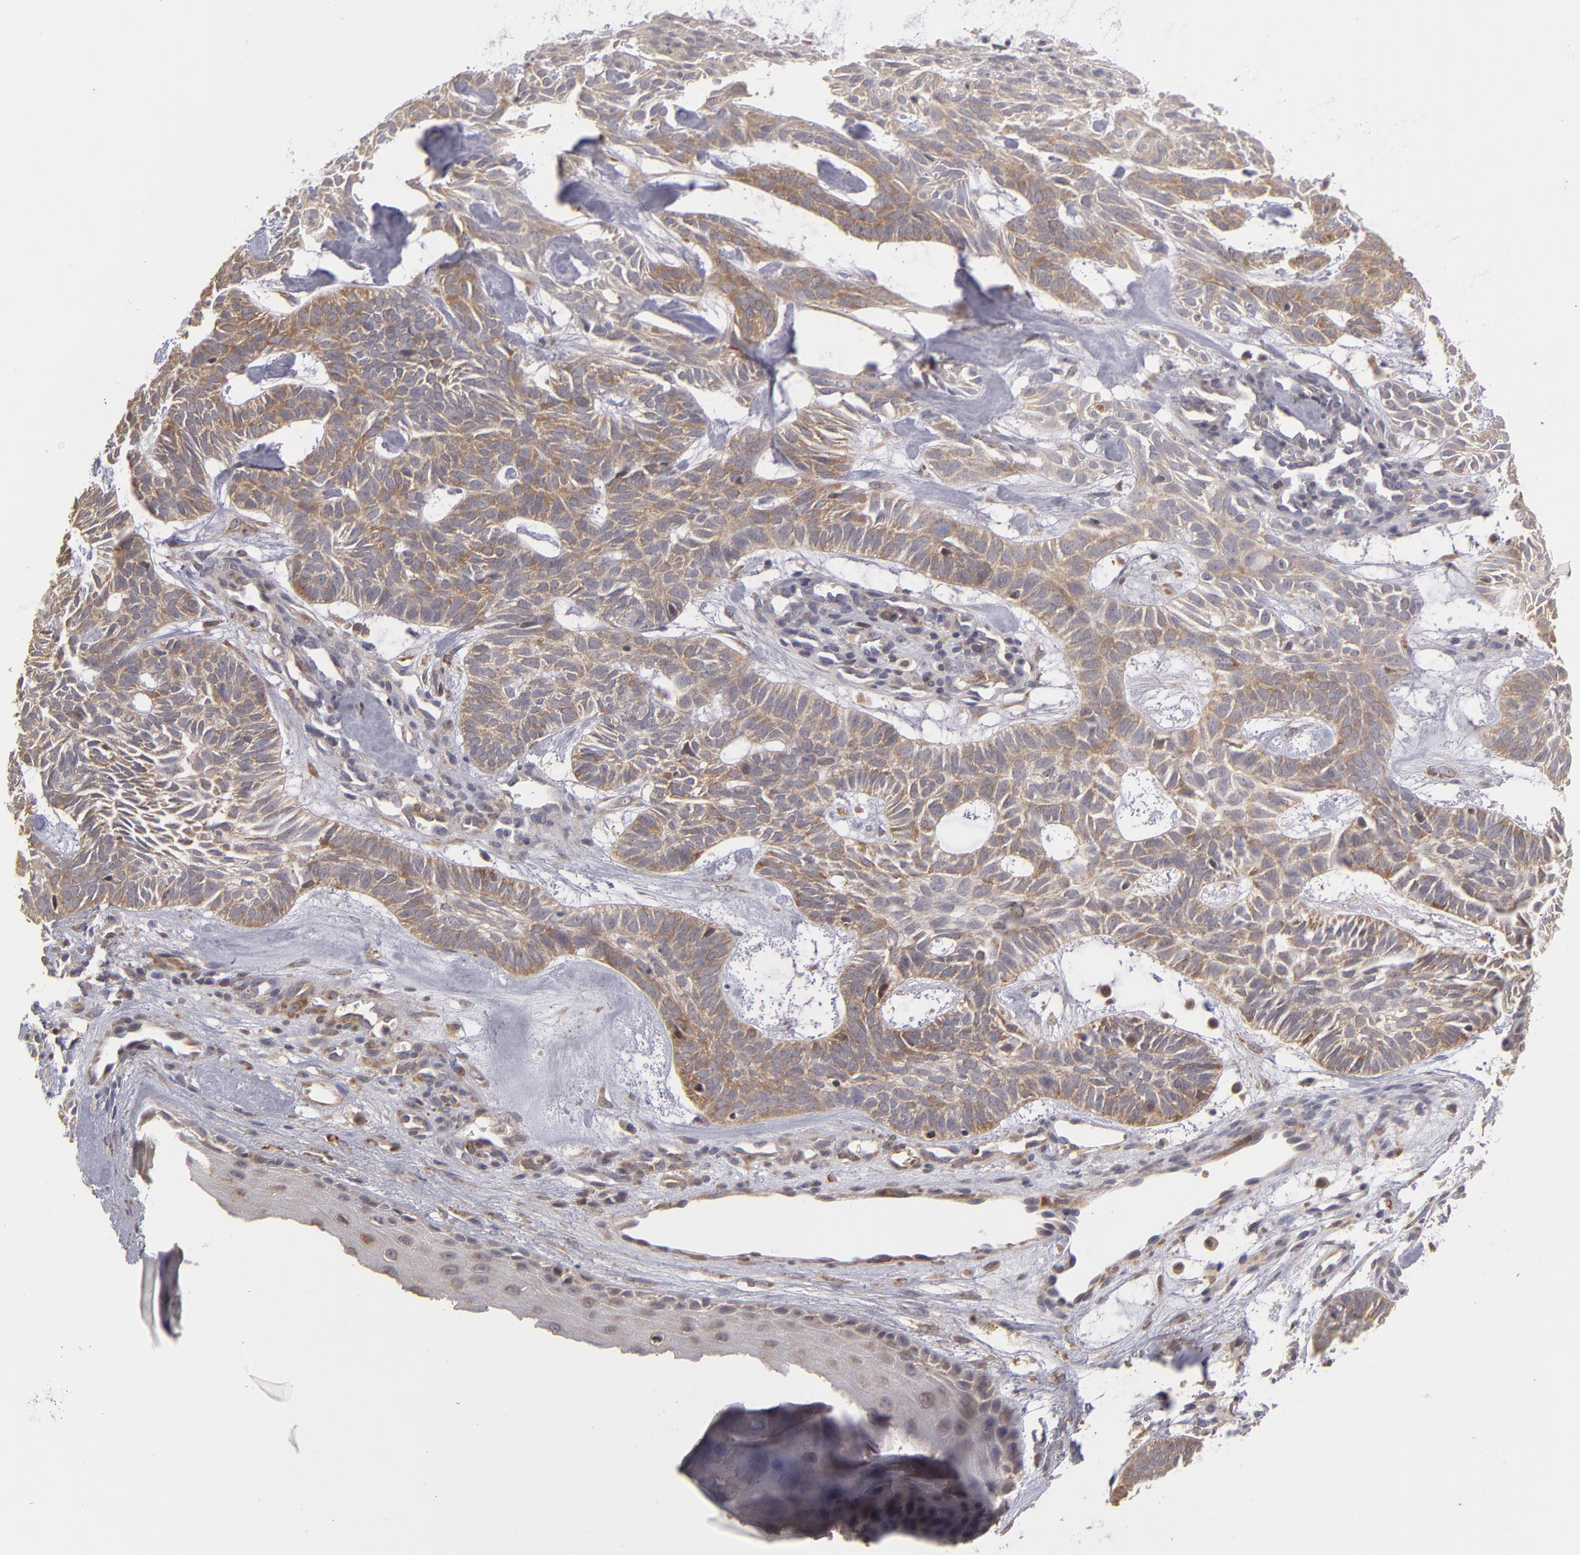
{"staining": {"intensity": "moderate", "quantity": ">75%", "location": "cytoplasmic/membranous"}, "tissue": "skin cancer", "cell_type": "Tumor cells", "image_type": "cancer", "snomed": [{"axis": "morphology", "description": "Basal cell carcinoma"}, {"axis": "topography", "description": "Skin"}], "caption": "Immunohistochemical staining of human skin basal cell carcinoma shows medium levels of moderate cytoplasmic/membranous staining in approximately >75% of tumor cells.", "gene": "MTHFD1", "patient": {"sex": "male", "age": 75}}